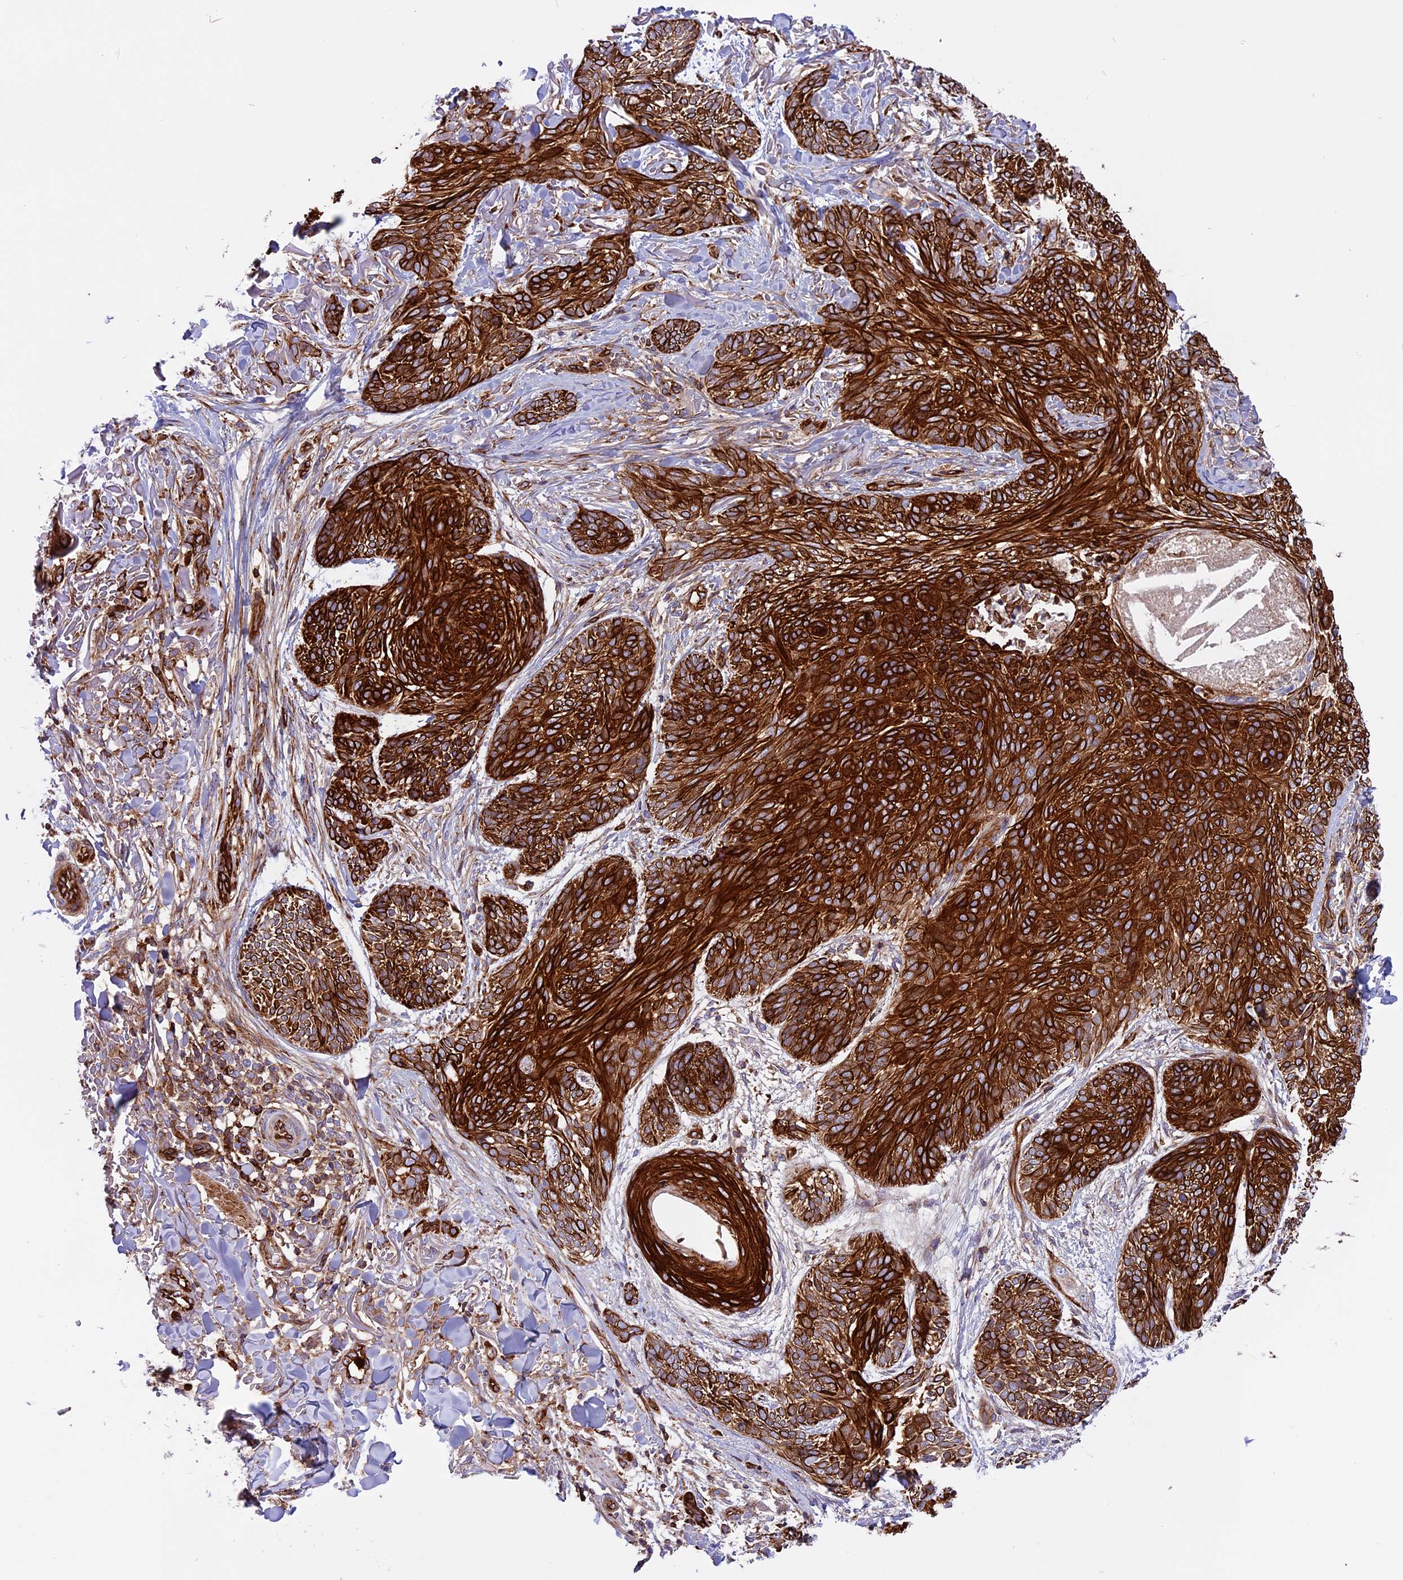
{"staining": {"intensity": "strong", "quantity": ">75%", "location": "cytoplasmic/membranous"}, "tissue": "skin cancer", "cell_type": "Tumor cells", "image_type": "cancer", "snomed": [{"axis": "morphology", "description": "Normal tissue, NOS"}, {"axis": "morphology", "description": "Basal cell carcinoma"}, {"axis": "topography", "description": "Skin"}], "caption": "Approximately >75% of tumor cells in human skin cancer demonstrate strong cytoplasmic/membranous protein positivity as visualized by brown immunohistochemical staining.", "gene": "CD99L2", "patient": {"sex": "male", "age": 66}}